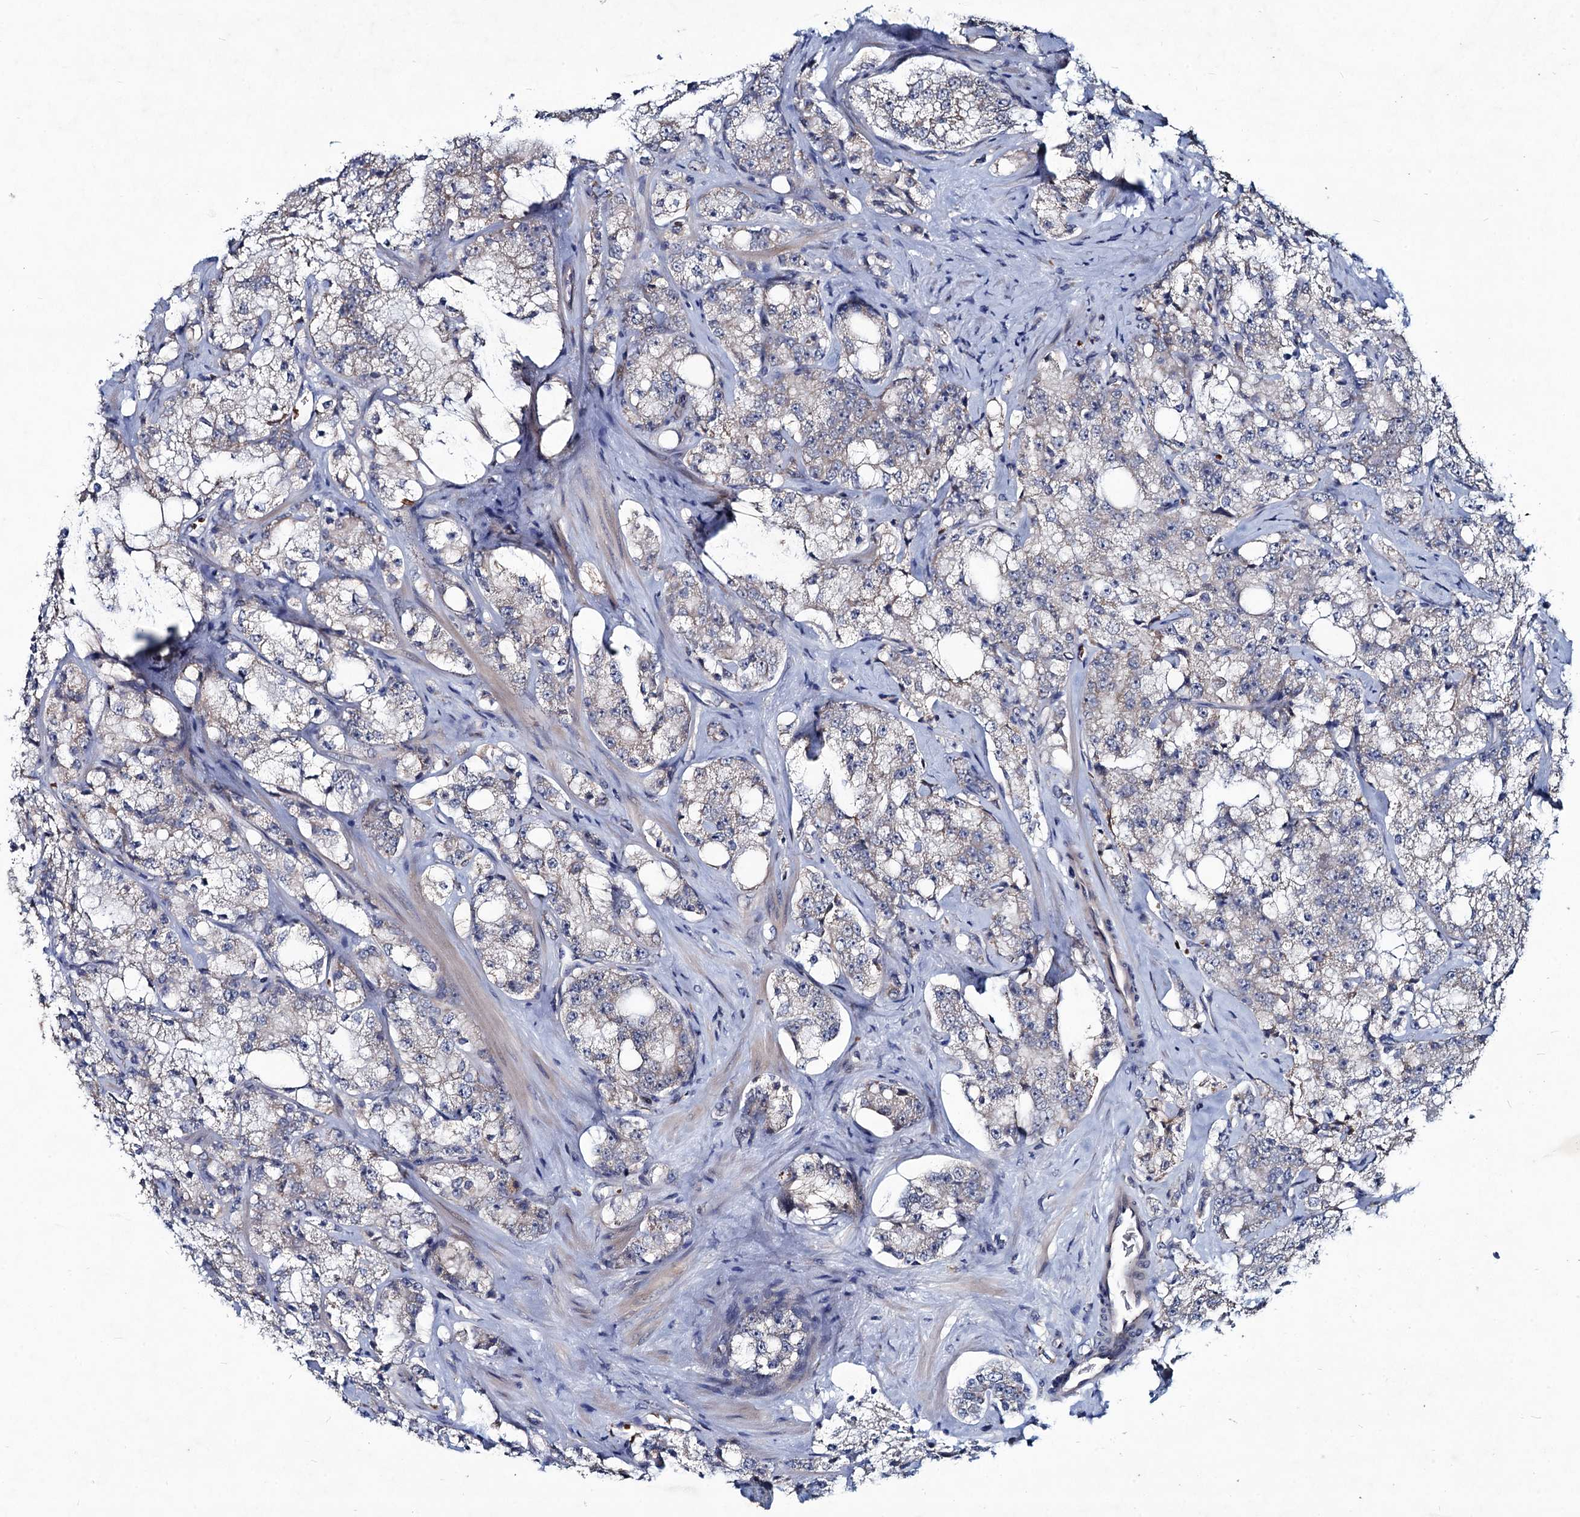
{"staining": {"intensity": "weak", "quantity": "<25%", "location": "cytoplasmic/membranous"}, "tissue": "prostate cancer", "cell_type": "Tumor cells", "image_type": "cancer", "snomed": [{"axis": "morphology", "description": "Adenocarcinoma, High grade"}, {"axis": "topography", "description": "Prostate"}], "caption": "Immunohistochemistry histopathology image of prostate cancer stained for a protein (brown), which exhibits no expression in tumor cells. The staining was performed using DAB (3,3'-diaminobenzidine) to visualize the protein expression in brown, while the nuclei were stained in blue with hematoxylin (Magnification: 20x).", "gene": "RNF6", "patient": {"sex": "male", "age": 64}}